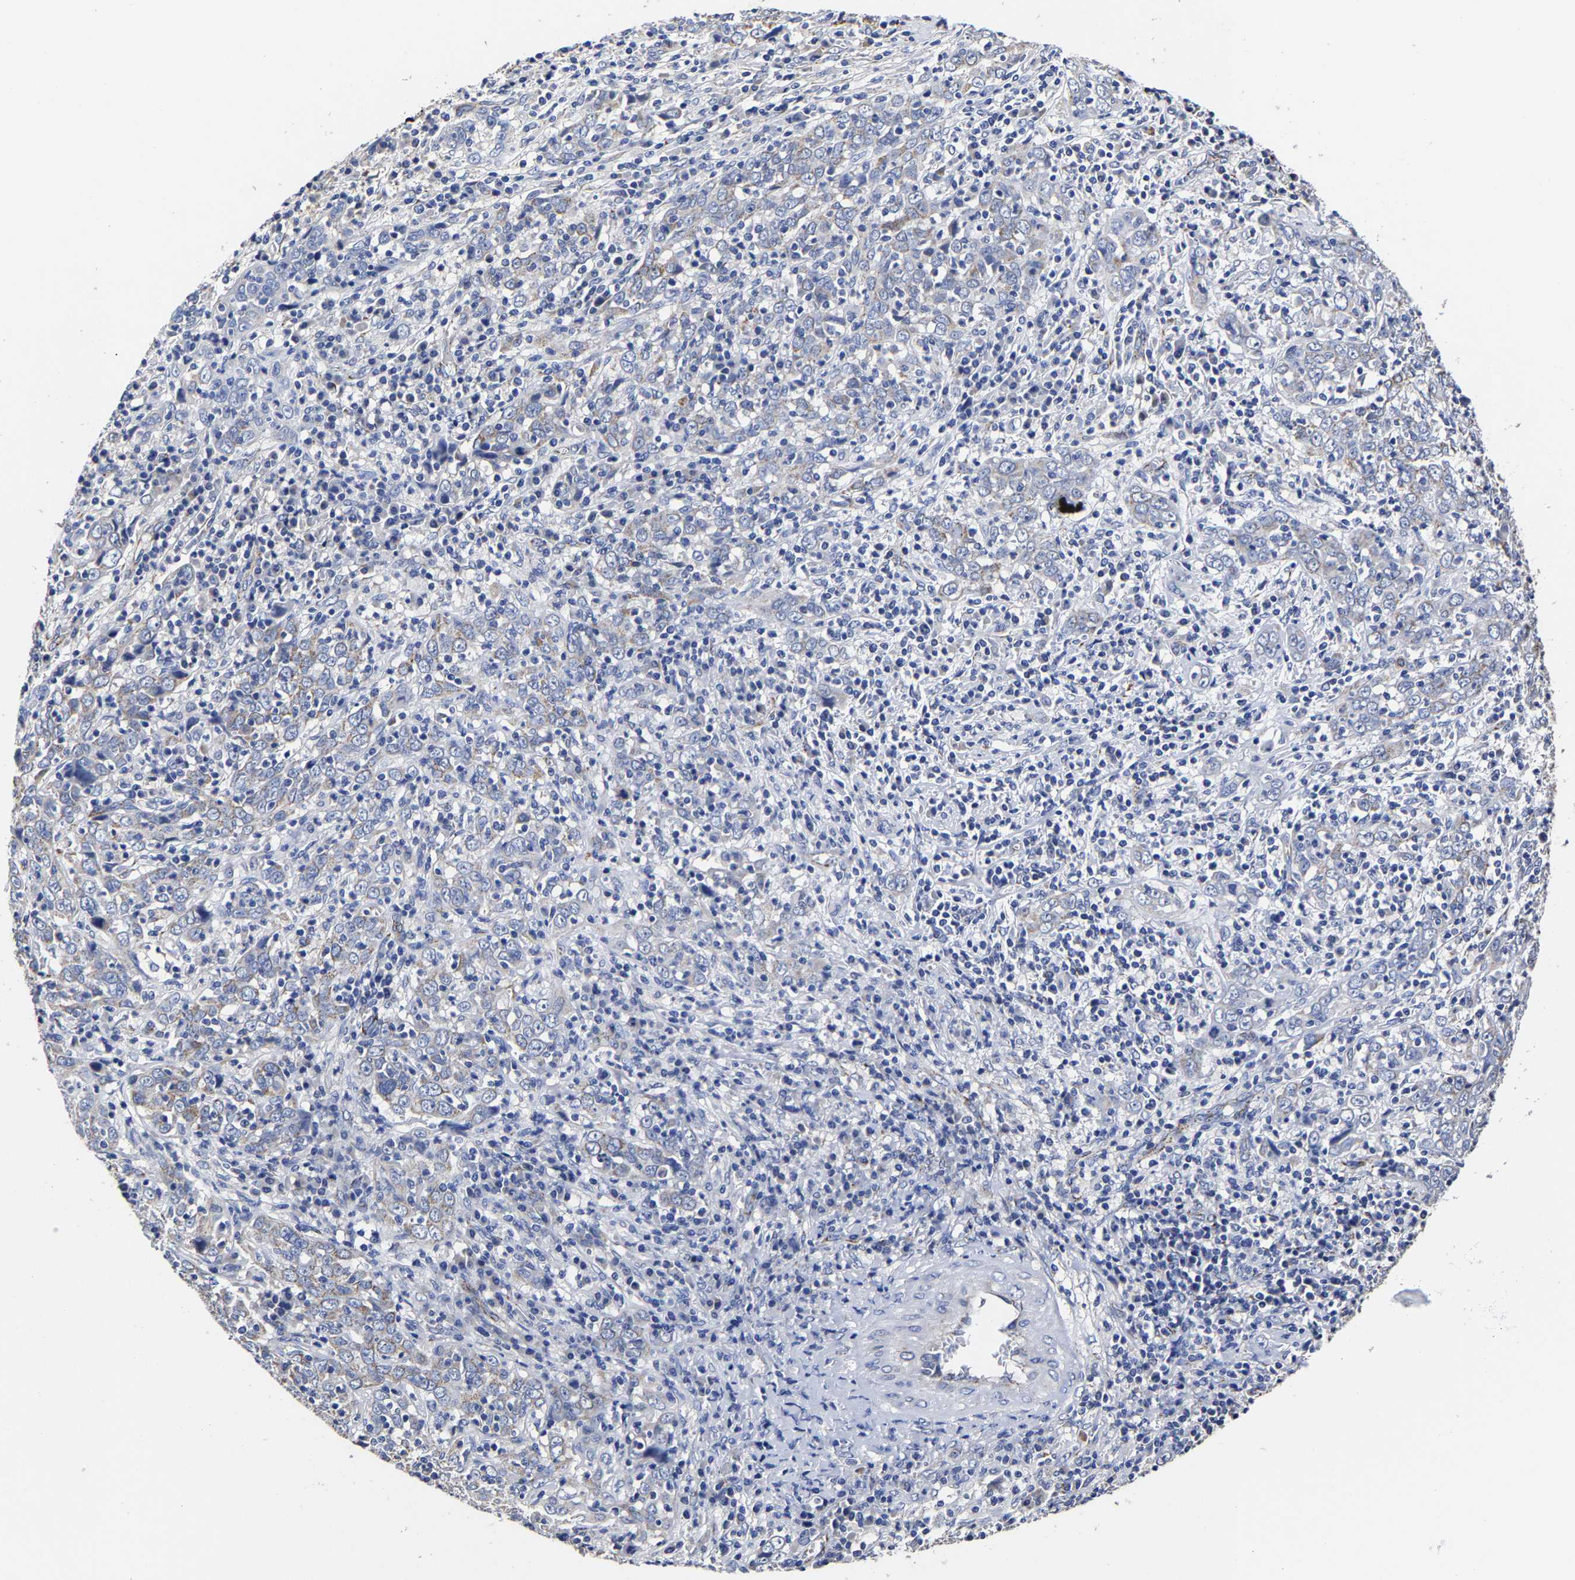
{"staining": {"intensity": "negative", "quantity": "none", "location": "none"}, "tissue": "cervical cancer", "cell_type": "Tumor cells", "image_type": "cancer", "snomed": [{"axis": "morphology", "description": "Squamous cell carcinoma, NOS"}, {"axis": "topography", "description": "Cervix"}], "caption": "An immunohistochemistry photomicrograph of cervical squamous cell carcinoma is shown. There is no staining in tumor cells of cervical squamous cell carcinoma.", "gene": "AASS", "patient": {"sex": "female", "age": 46}}